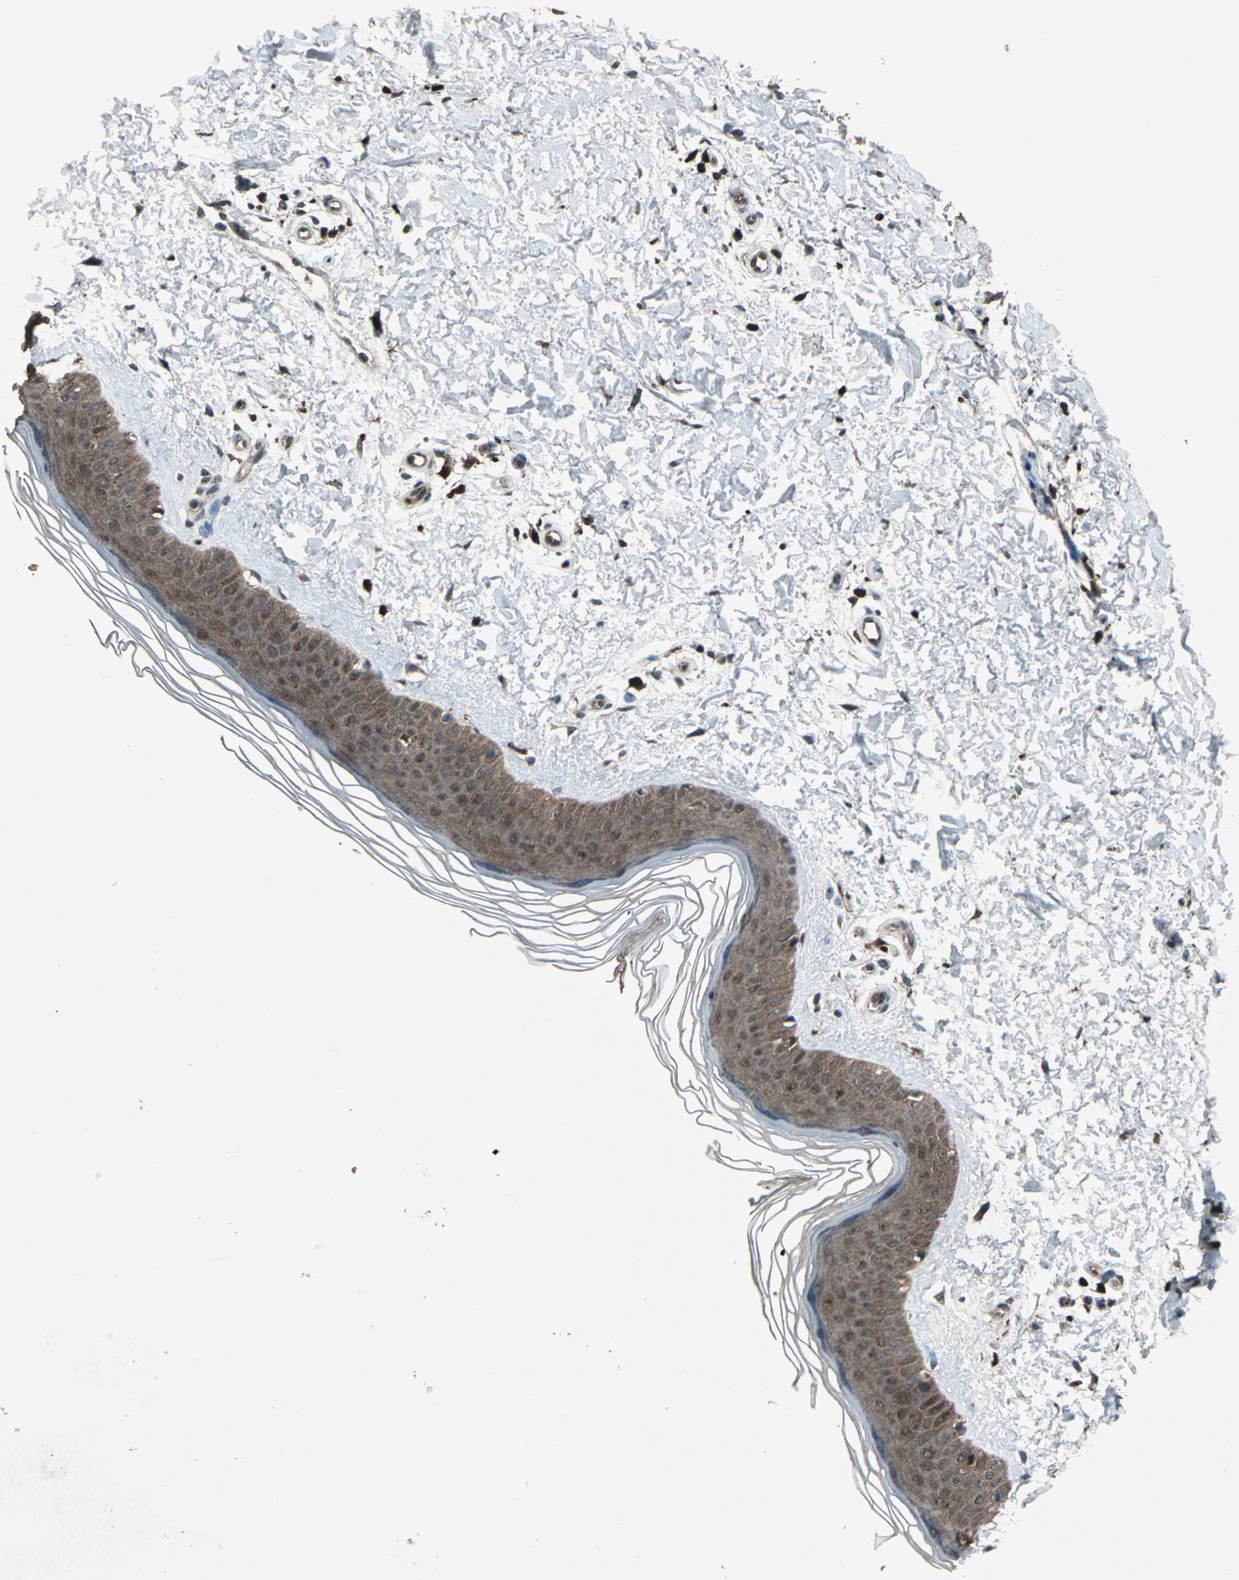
{"staining": {"intensity": "weak", "quantity": ">75%", "location": "cytoplasmic/membranous,nuclear"}, "tissue": "skin", "cell_type": "Fibroblasts", "image_type": "normal", "snomed": [{"axis": "morphology", "description": "Normal tissue, NOS"}, {"axis": "topography", "description": "Skin"}], "caption": "Immunohistochemistry micrograph of normal human skin stained for a protein (brown), which shows low levels of weak cytoplasmic/membranous,nuclear expression in approximately >75% of fibroblasts.", "gene": "PYCARD", "patient": {"sex": "female", "age": 19}}